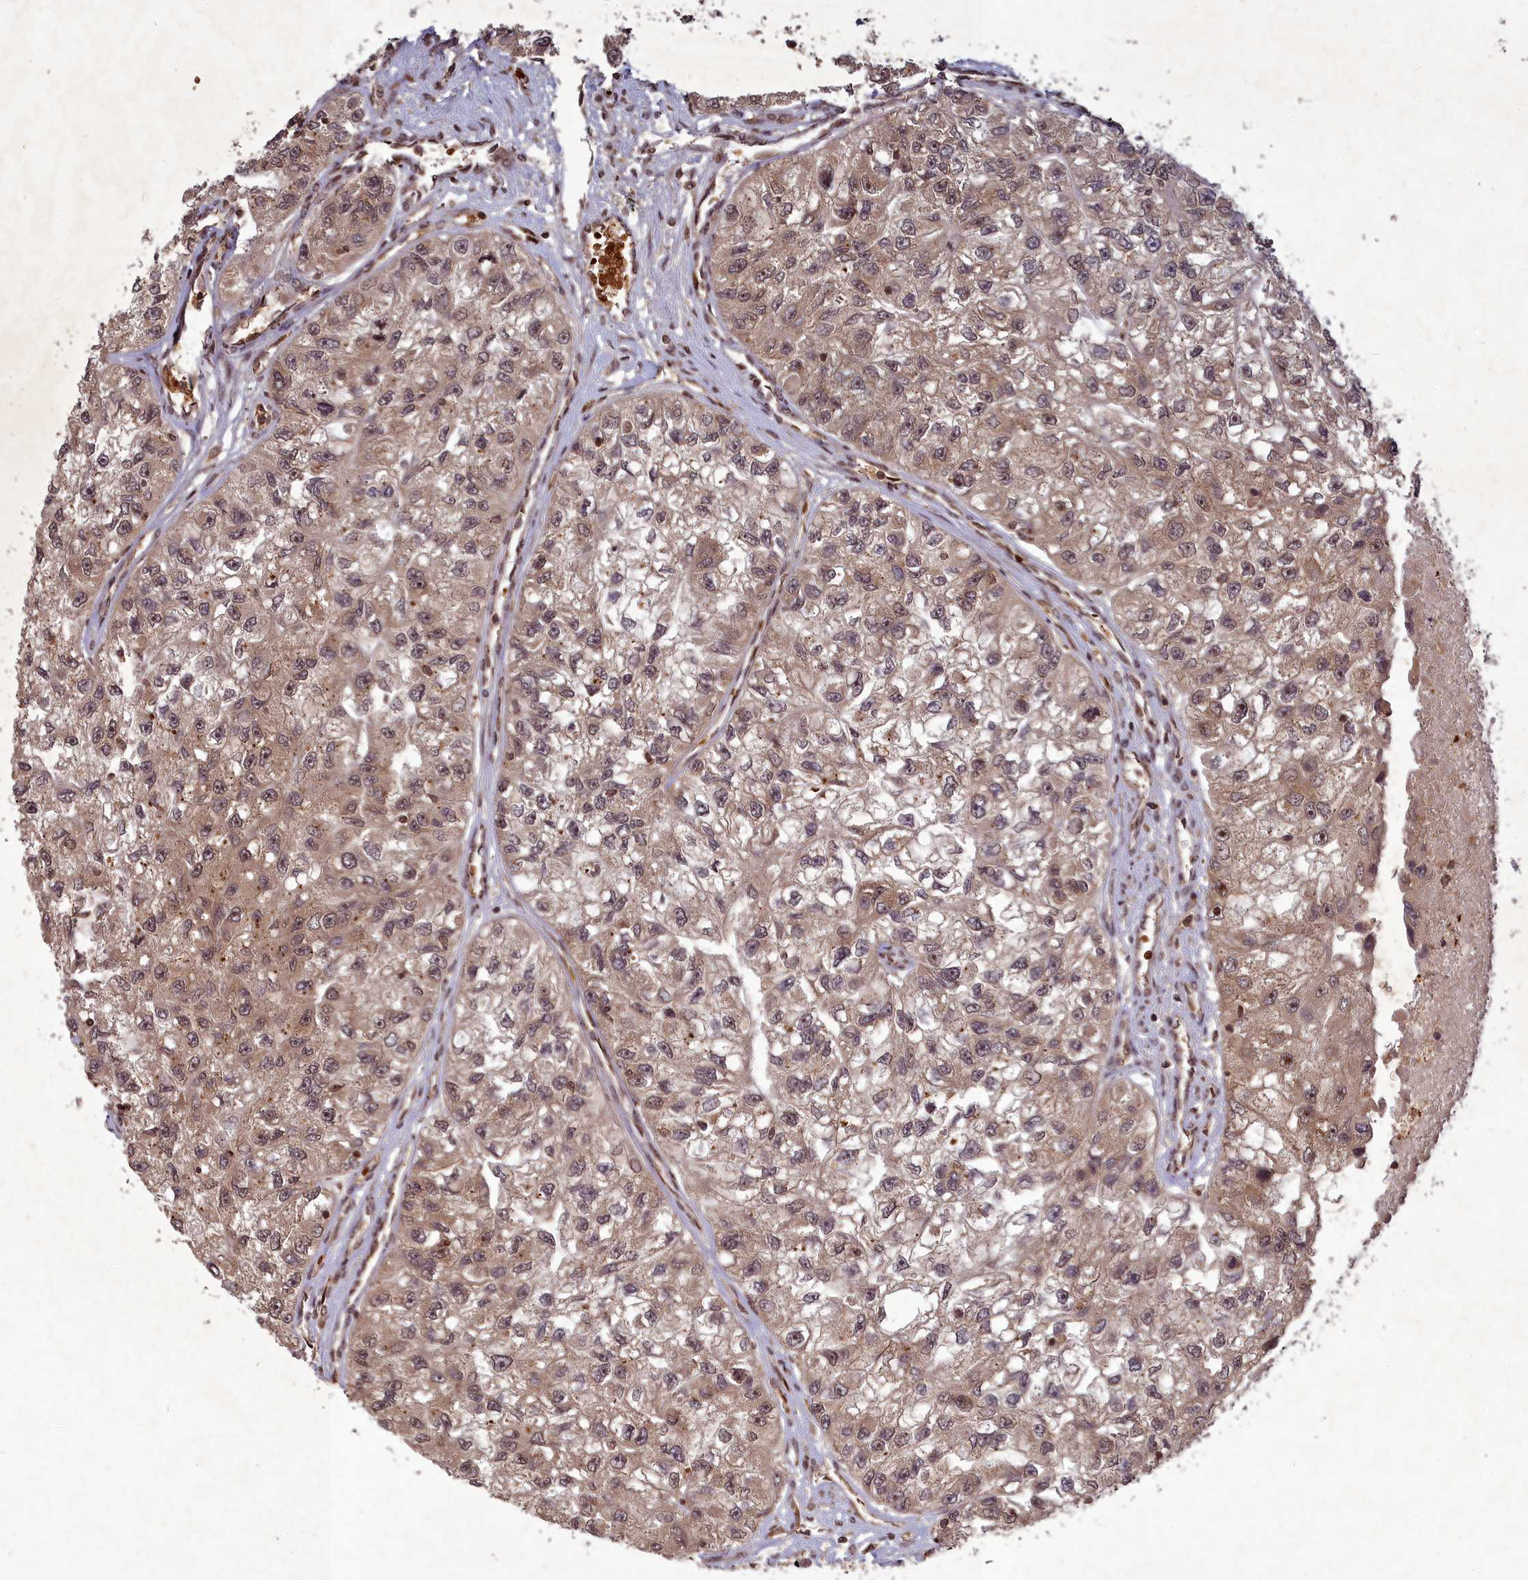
{"staining": {"intensity": "moderate", "quantity": ">75%", "location": "cytoplasmic/membranous,nuclear"}, "tissue": "renal cancer", "cell_type": "Tumor cells", "image_type": "cancer", "snomed": [{"axis": "morphology", "description": "Adenocarcinoma, NOS"}, {"axis": "topography", "description": "Kidney"}], "caption": "Immunohistochemical staining of renal cancer reveals moderate cytoplasmic/membranous and nuclear protein staining in approximately >75% of tumor cells.", "gene": "SRMS", "patient": {"sex": "male", "age": 63}}